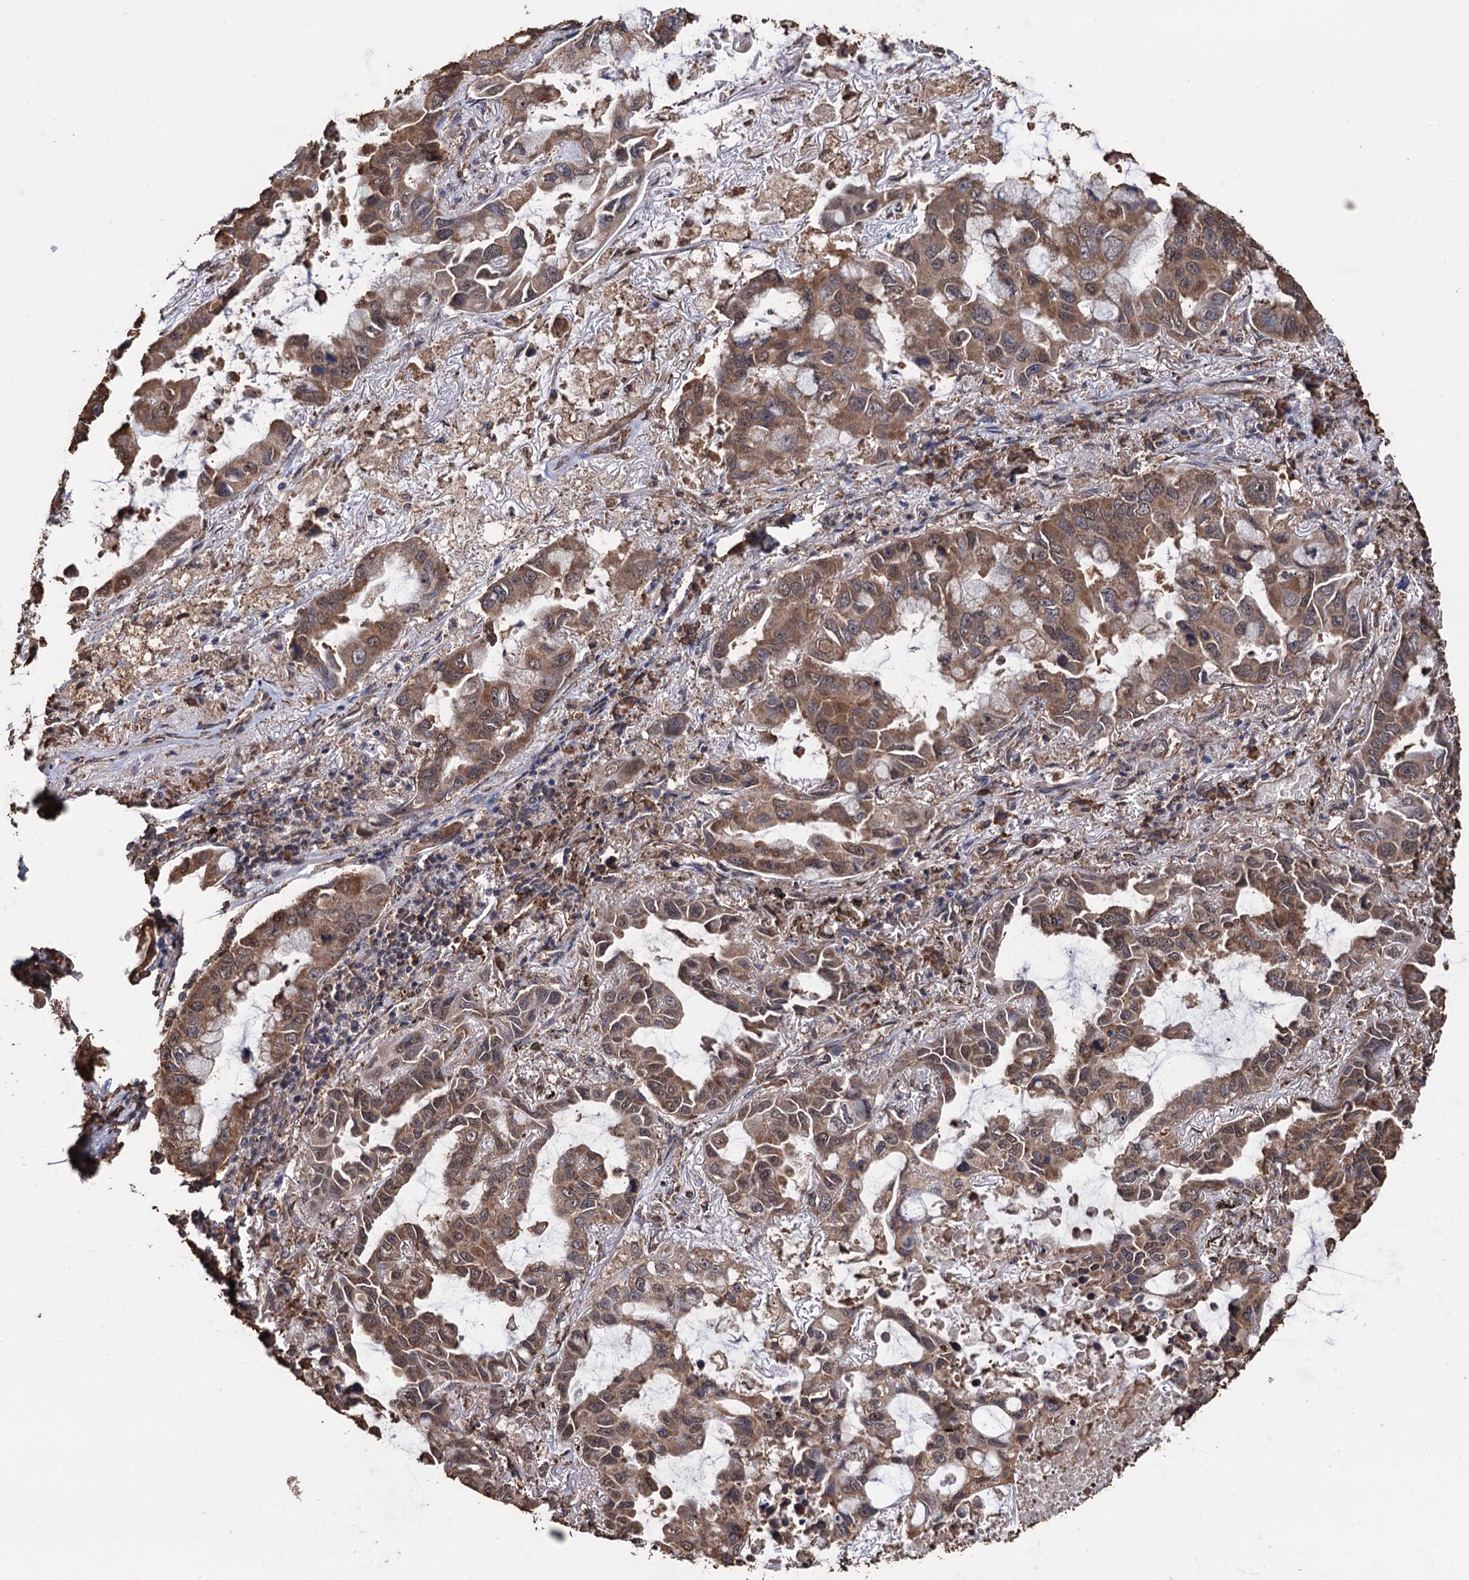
{"staining": {"intensity": "moderate", "quantity": ">75%", "location": "cytoplasmic/membranous,nuclear"}, "tissue": "lung cancer", "cell_type": "Tumor cells", "image_type": "cancer", "snomed": [{"axis": "morphology", "description": "Adenocarcinoma, NOS"}, {"axis": "topography", "description": "Lung"}], "caption": "Lung cancer (adenocarcinoma) stained with immunohistochemistry exhibits moderate cytoplasmic/membranous and nuclear positivity in approximately >75% of tumor cells. (DAB (3,3'-diaminobenzidine) = brown stain, brightfield microscopy at high magnification).", "gene": "TBC1D12", "patient": {"sex": "male", "age": 64}}